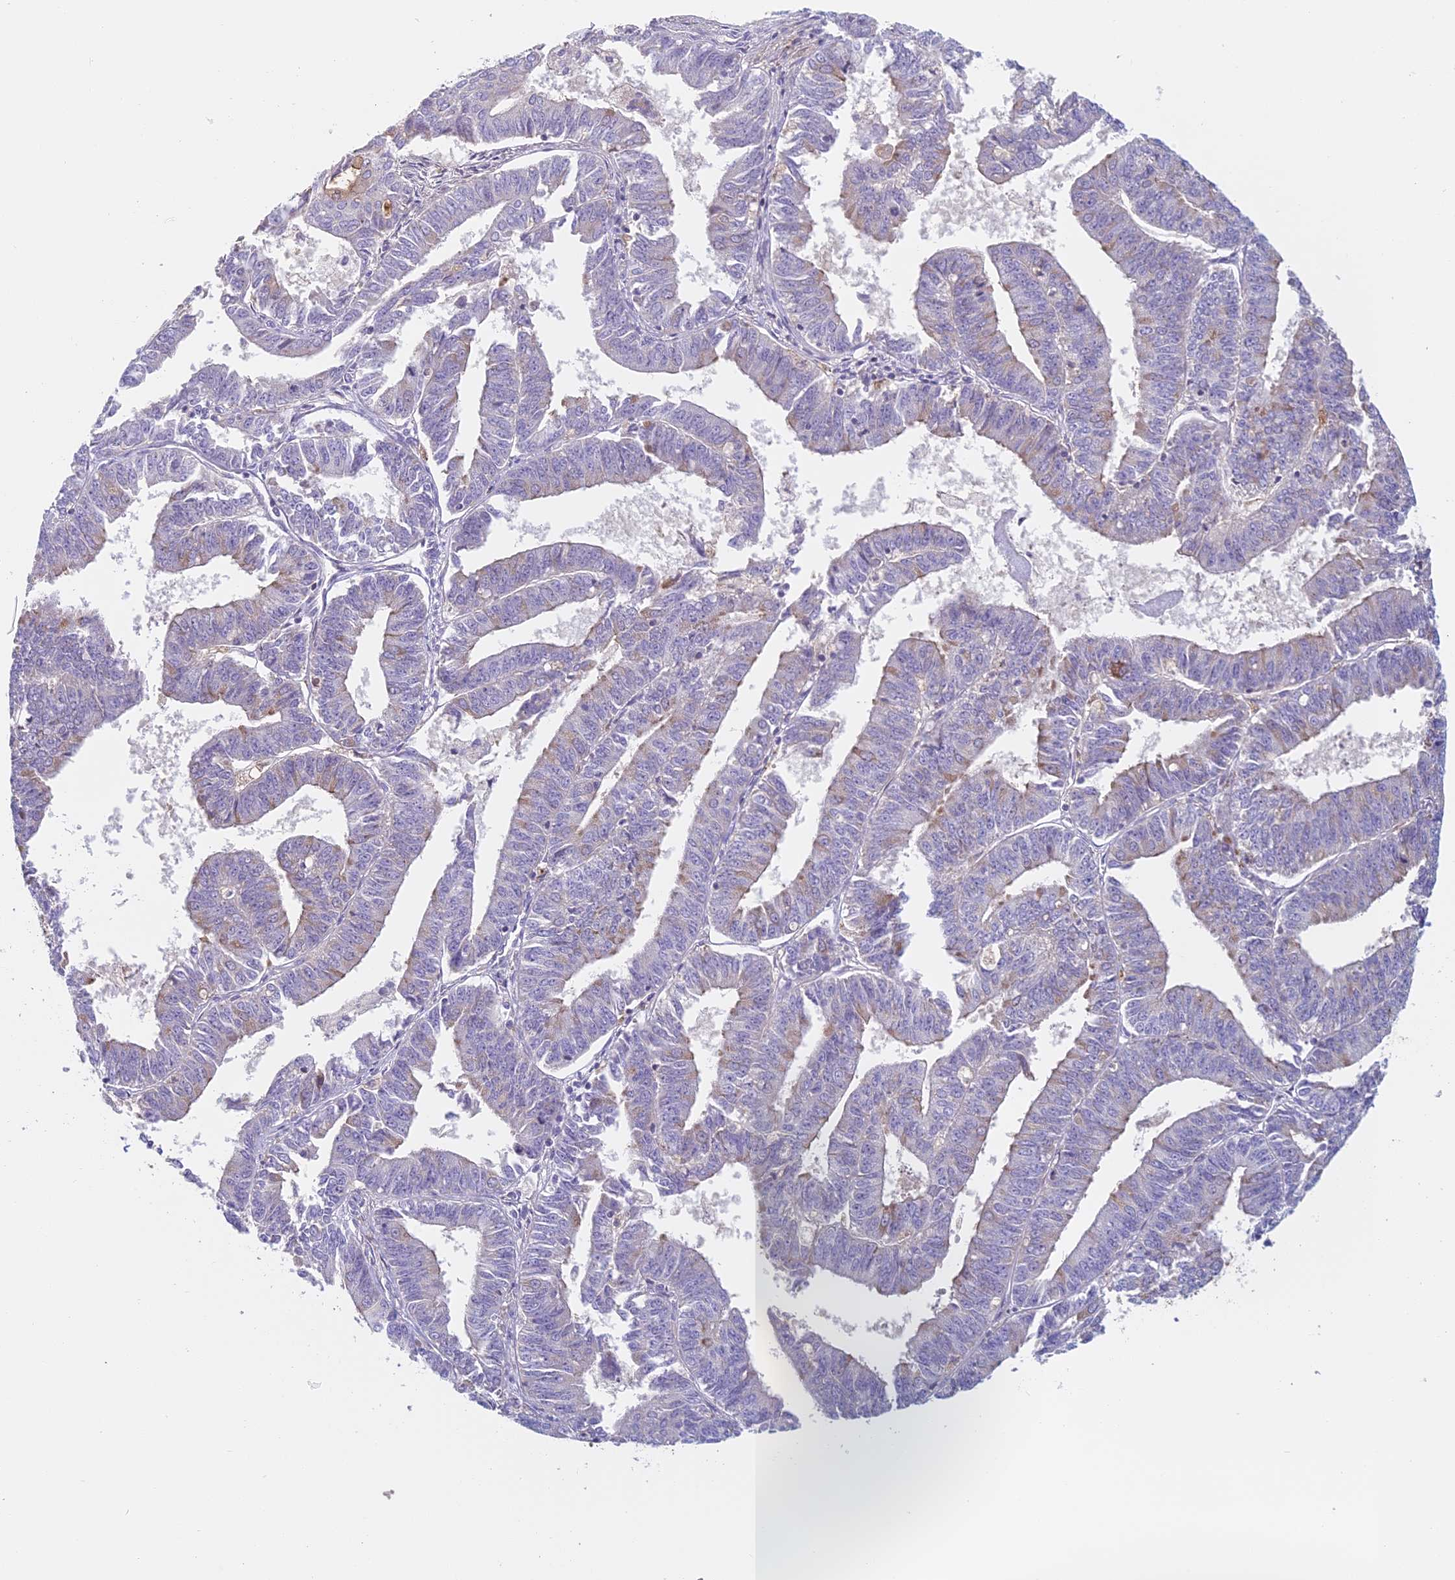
{"staining": {"intensity": "moderate", "quantity": "<25%", "location": "cytoplasmic/membranous"}, "tissue": "endometrial cancer", "cell_type": "Tumor cells", "image_type": "cancer", "snomed": [{"axis": "morphology", "description": "Adenocarcinoma, NOS"}, {"axis": "topography", "description": "Endometrium"}], "caption": "A micrograph showing moderate cytoplasmic/membranous expression in about <25% of tumor cells in endometrial cancer, as visualized by brown immunohistochemical staining.", "gene": "IFTAP", "patient": {"sex": "female", "age": 73}}